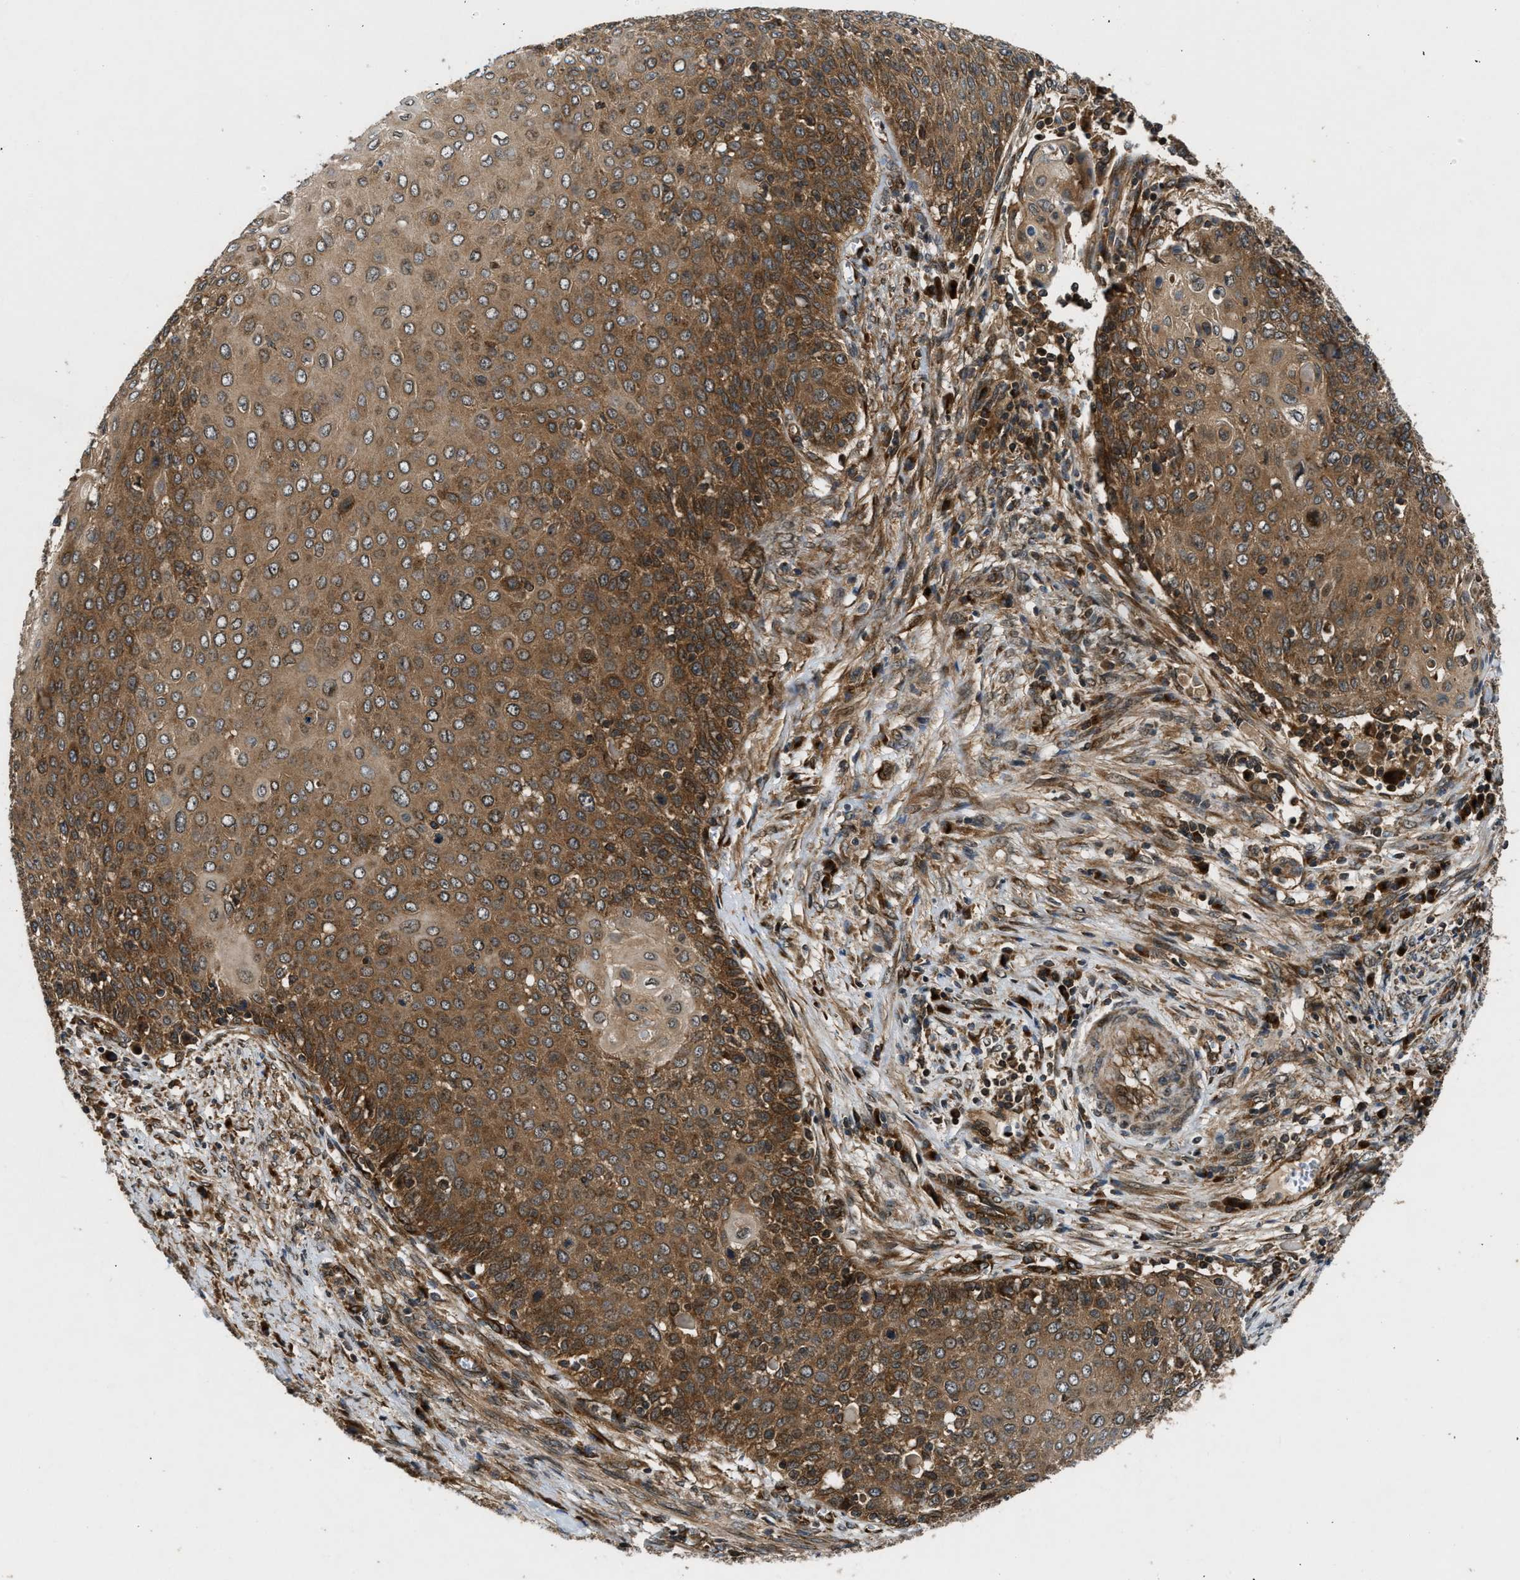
{"staining": {"intensity": "moderate", "quantity": ">75%", "location": "cytoplasmic/membranous"}, "tissue": "cervical cancer", "cell_type": "Tumor cells", "image_type": "cancer", "snomed": [{"axis": "morphology", "description": "Squamous cell carcinoma, NOS"}, {"axis": "topography", "description": "Cervix"}], "caption": "Moderate cytoplasmic/membranous staining is present in approximately >75% of tumor cells in cervical squamous cell carcinoma. (DAB IHC, brown staining for protein, blue staining for nuclei).", "gene": "PNPLA8", "patient": {"sex": "female", "age": 39}}